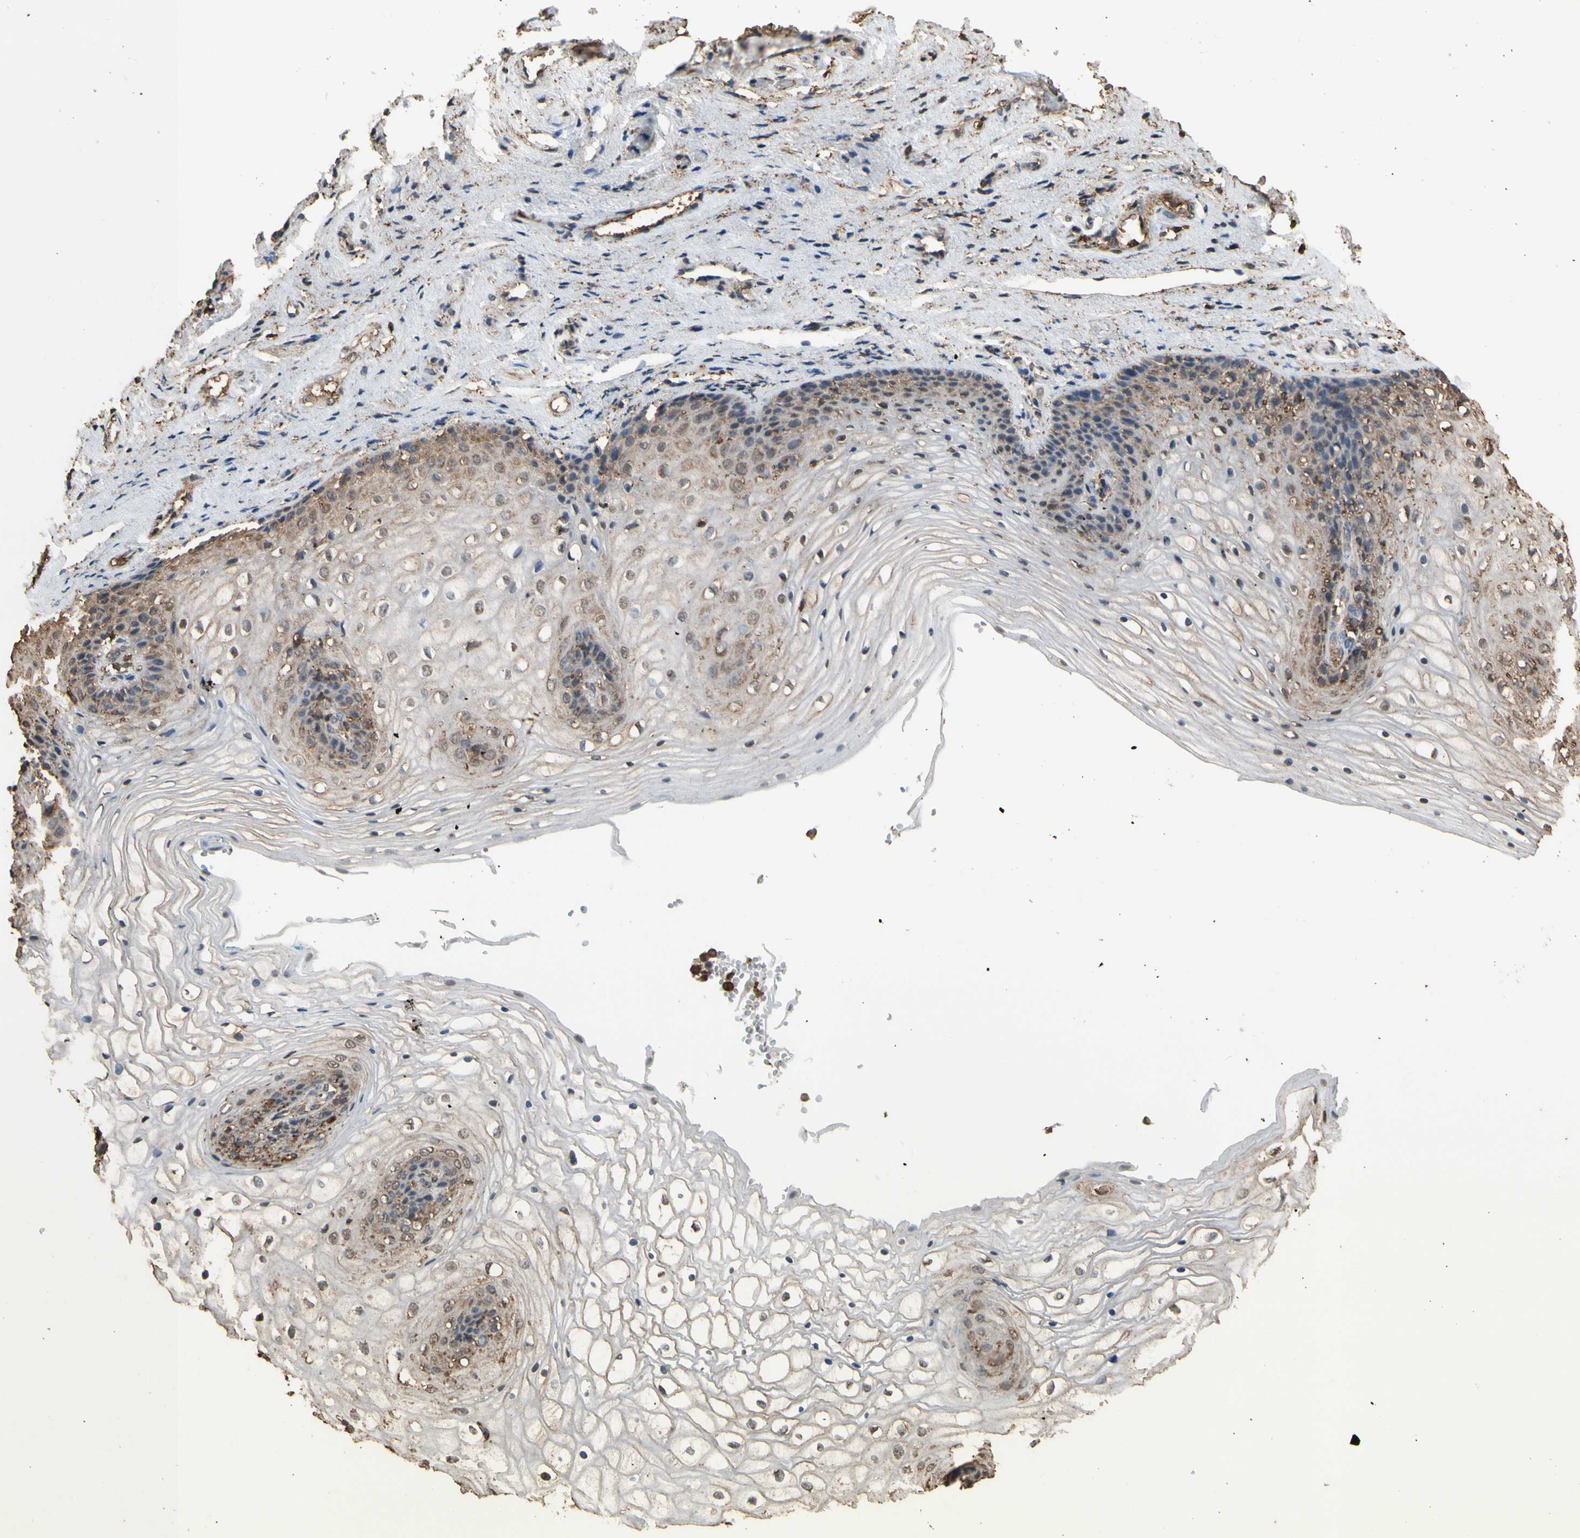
{"staining": {"intensity": "moderate", "quantity": "25%-75%", "location": "cytoplasmic/membranous,nuclear"}, "tissue": "vagina", "cell_type": "Squamous epithelial cells", "image_type": "normal", "snomed": [{"axis": "morphology", "description": "Normal tissue, NOS"}, {"axis": "topography", "description": "Vagina"}], "caption": "IHC of normal vagina shows medium levels of moderate cytoplasmic/membranous,nuclear positivity in about 25%-75% of squamous epithelial cells. (Stains: DAB in brown, nuclei in blue, Microscopy: brightfield microscopy at high magnification).", "gene": "TNFSF13B", "patient": {"sex": "female", "age": 34}}